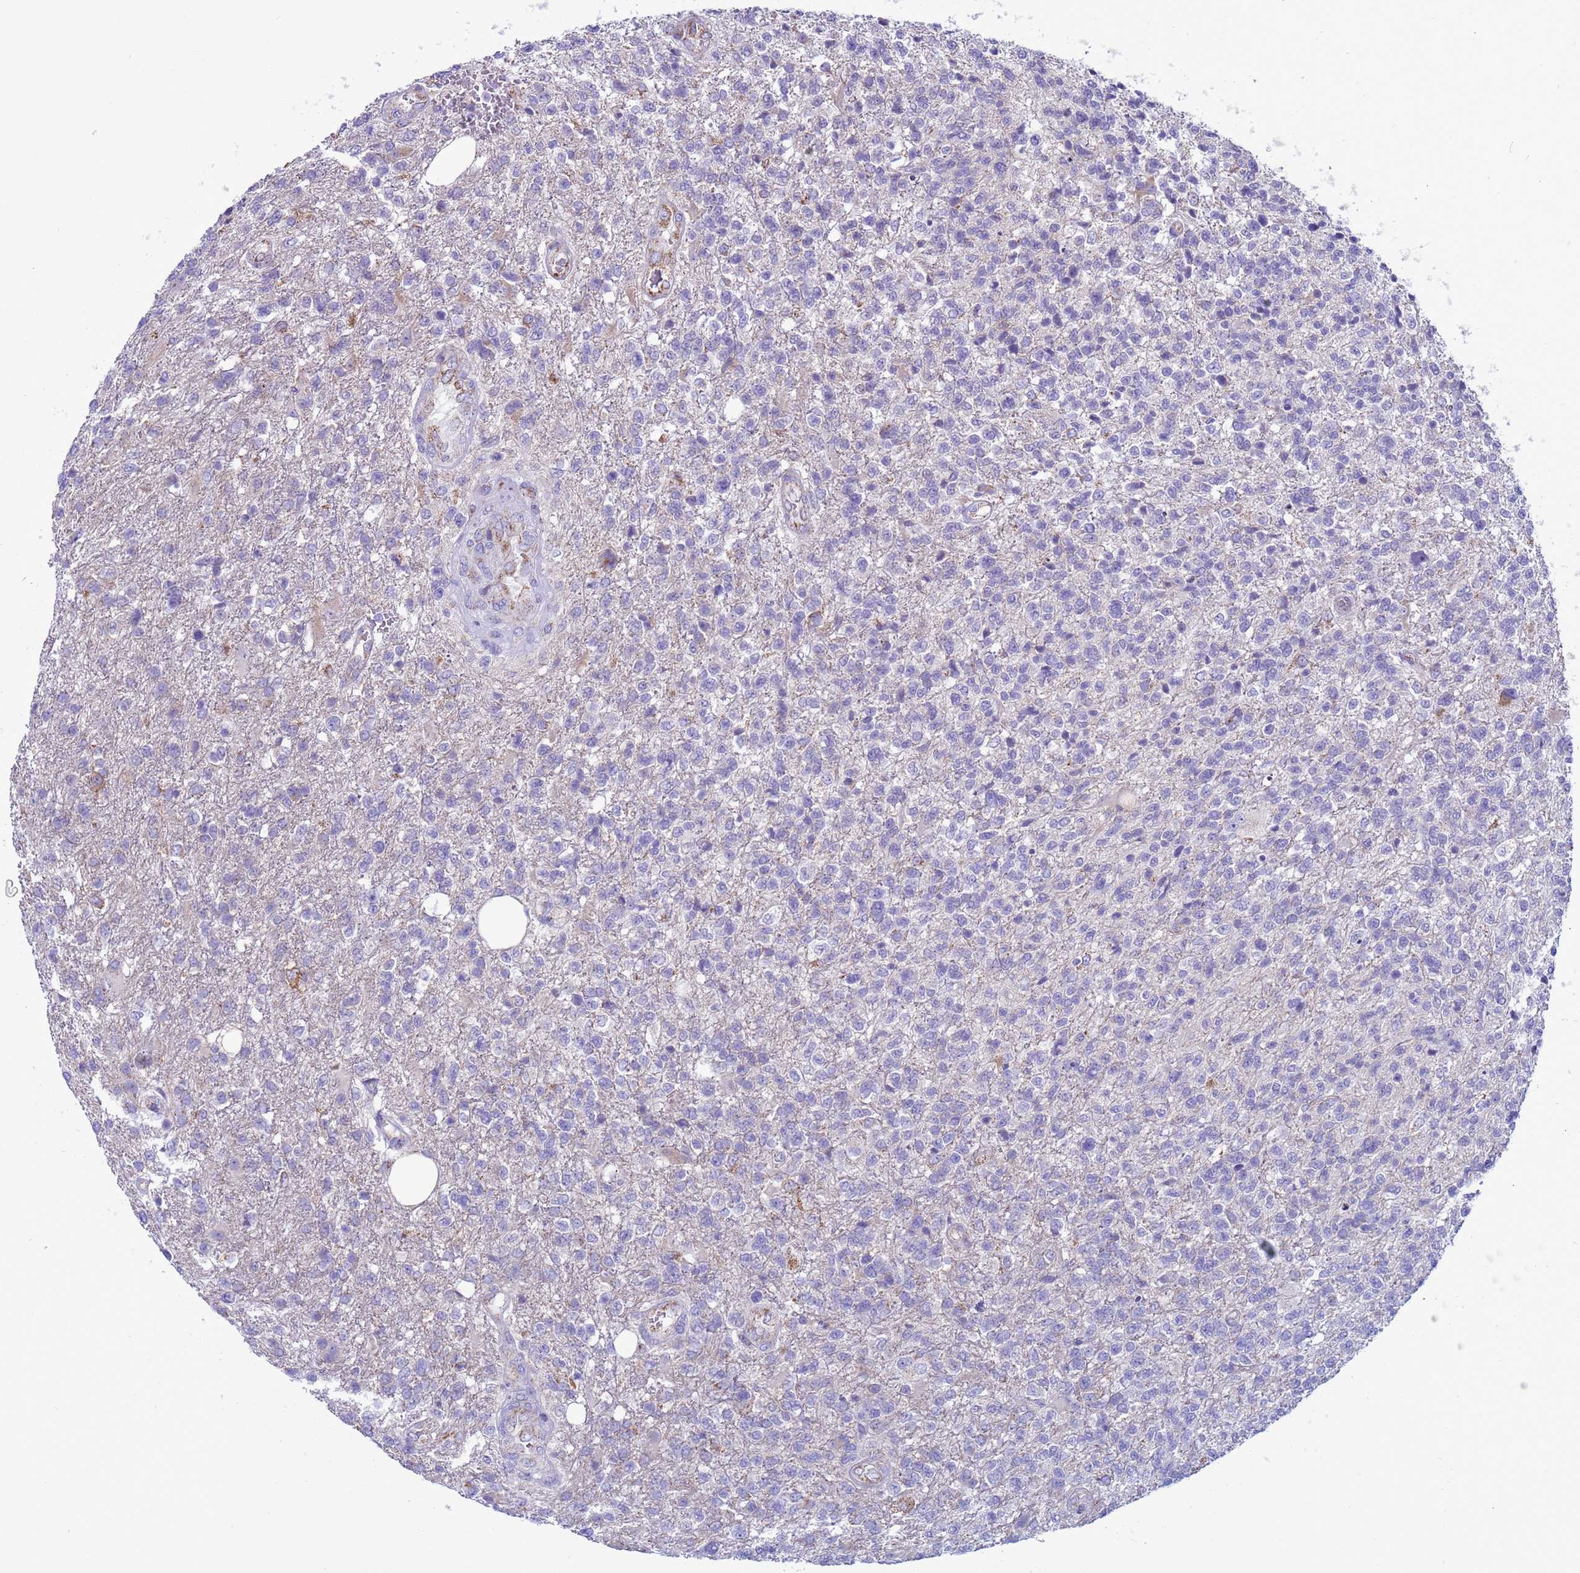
{"staining": {"intensity": "negative", "quantity": "none", "location": "none"}, "tissue": "glioma", "cell_type": "Tumor cells", "image_type": "cancer", "snomed": [{"axis": "morphology", "description": "Glioma, malignant, High grade"}, {"axis": "topography", "description": "Brain"}], "caption": "Protein analysis of malignant glioma (high-grade) shows no significant positivity in tumor cells.", "gene": "NCALD", "patient": {"sex": "male", "age": 56}}